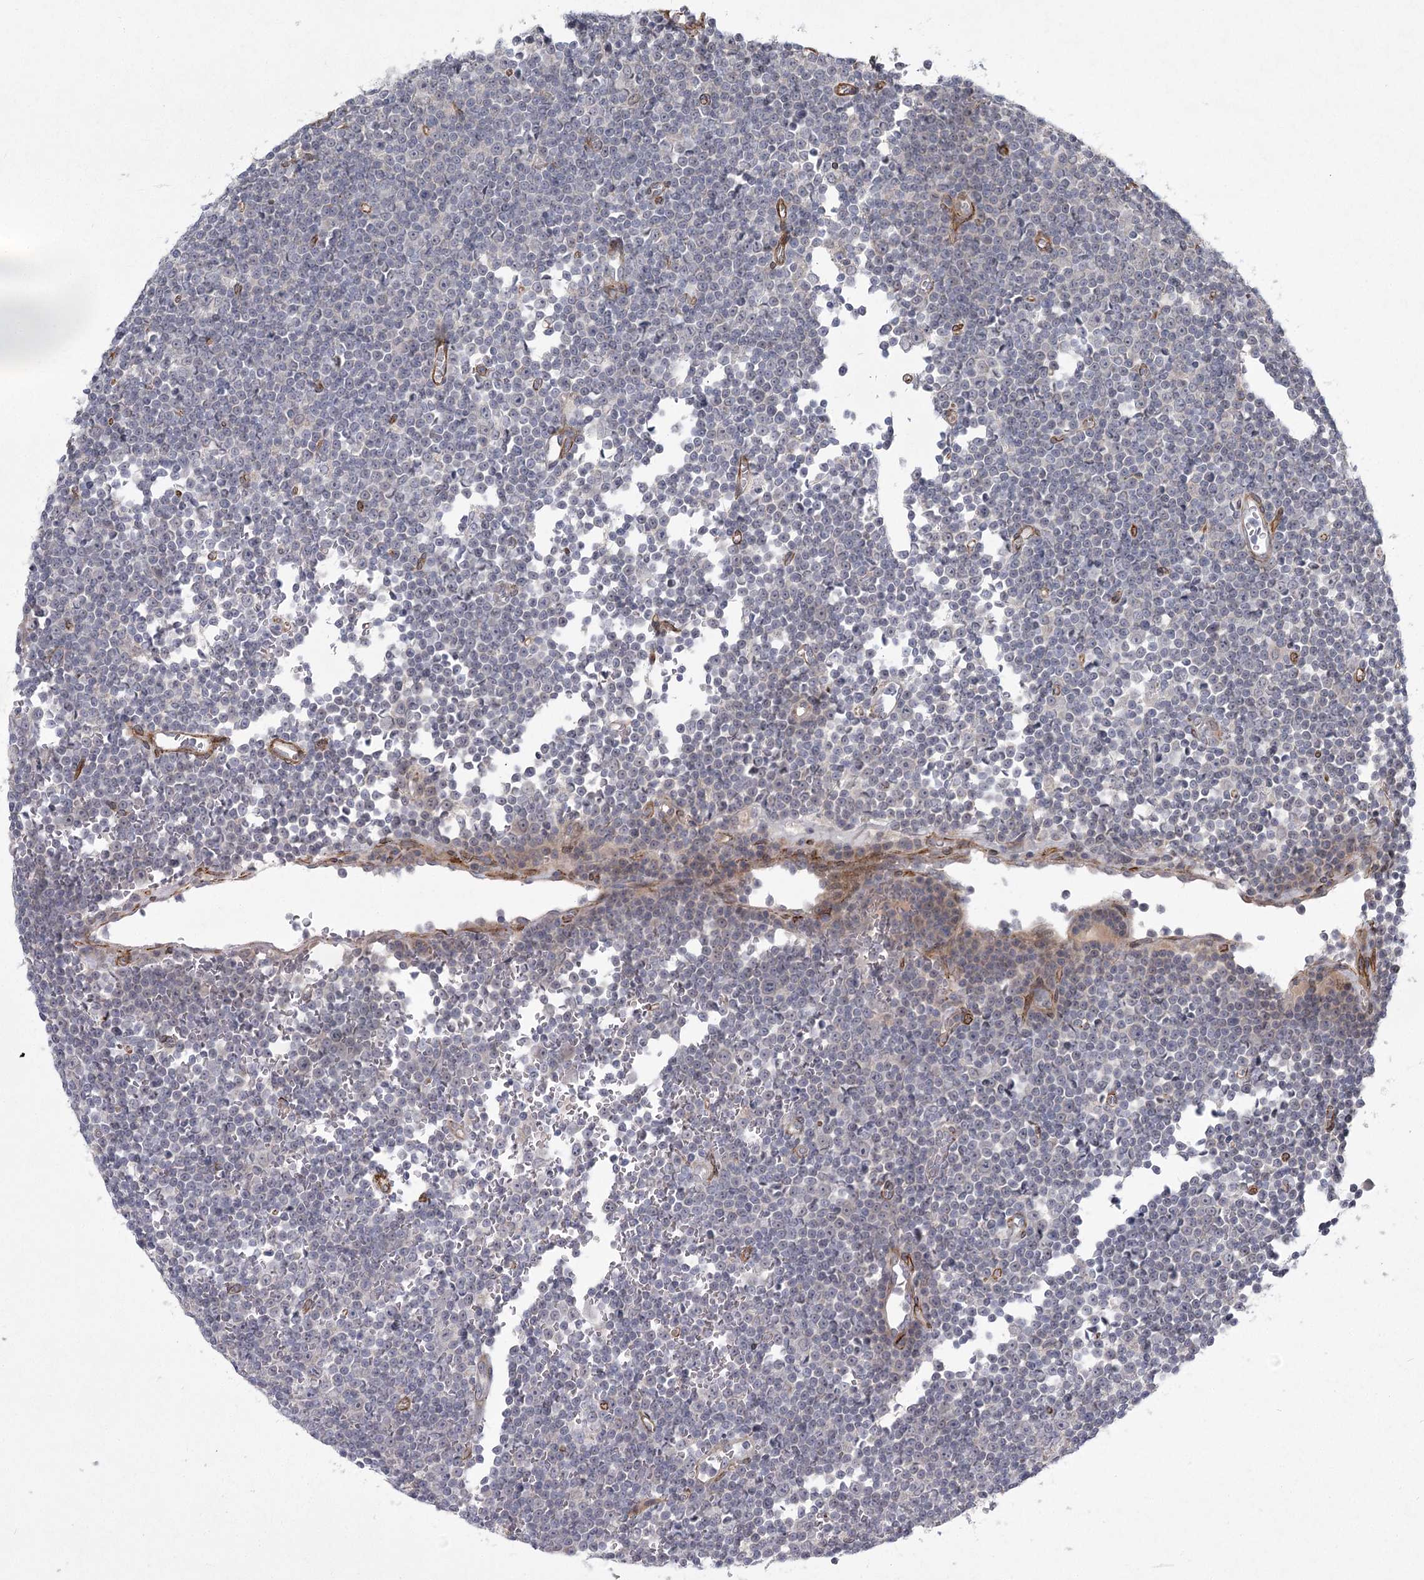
{"staining": {"intensity": "negative", "quantity": "none", "location": "none"}, "tissue": "lymphoma", "cell_type": "Tumor cells", "image_type": "cancer", "snomed": [{"axis": "morphology", "description": "Malignant lymphoma, non-Hodgkin's type, Low grade"}, {"axis": "topography", "description": "Lymph node"}], "caption": "Immunohistochemistry (IHC) of low-grade malignant lymphoma, non-Hodgkin's type reveals no positivity in tumor cells. The staining is performed using DAB brown chromogen with nuclei counter-stained in using hematoxylin.", "gene": "MEPE", "patient": {"sex": "female", "age": 67}}